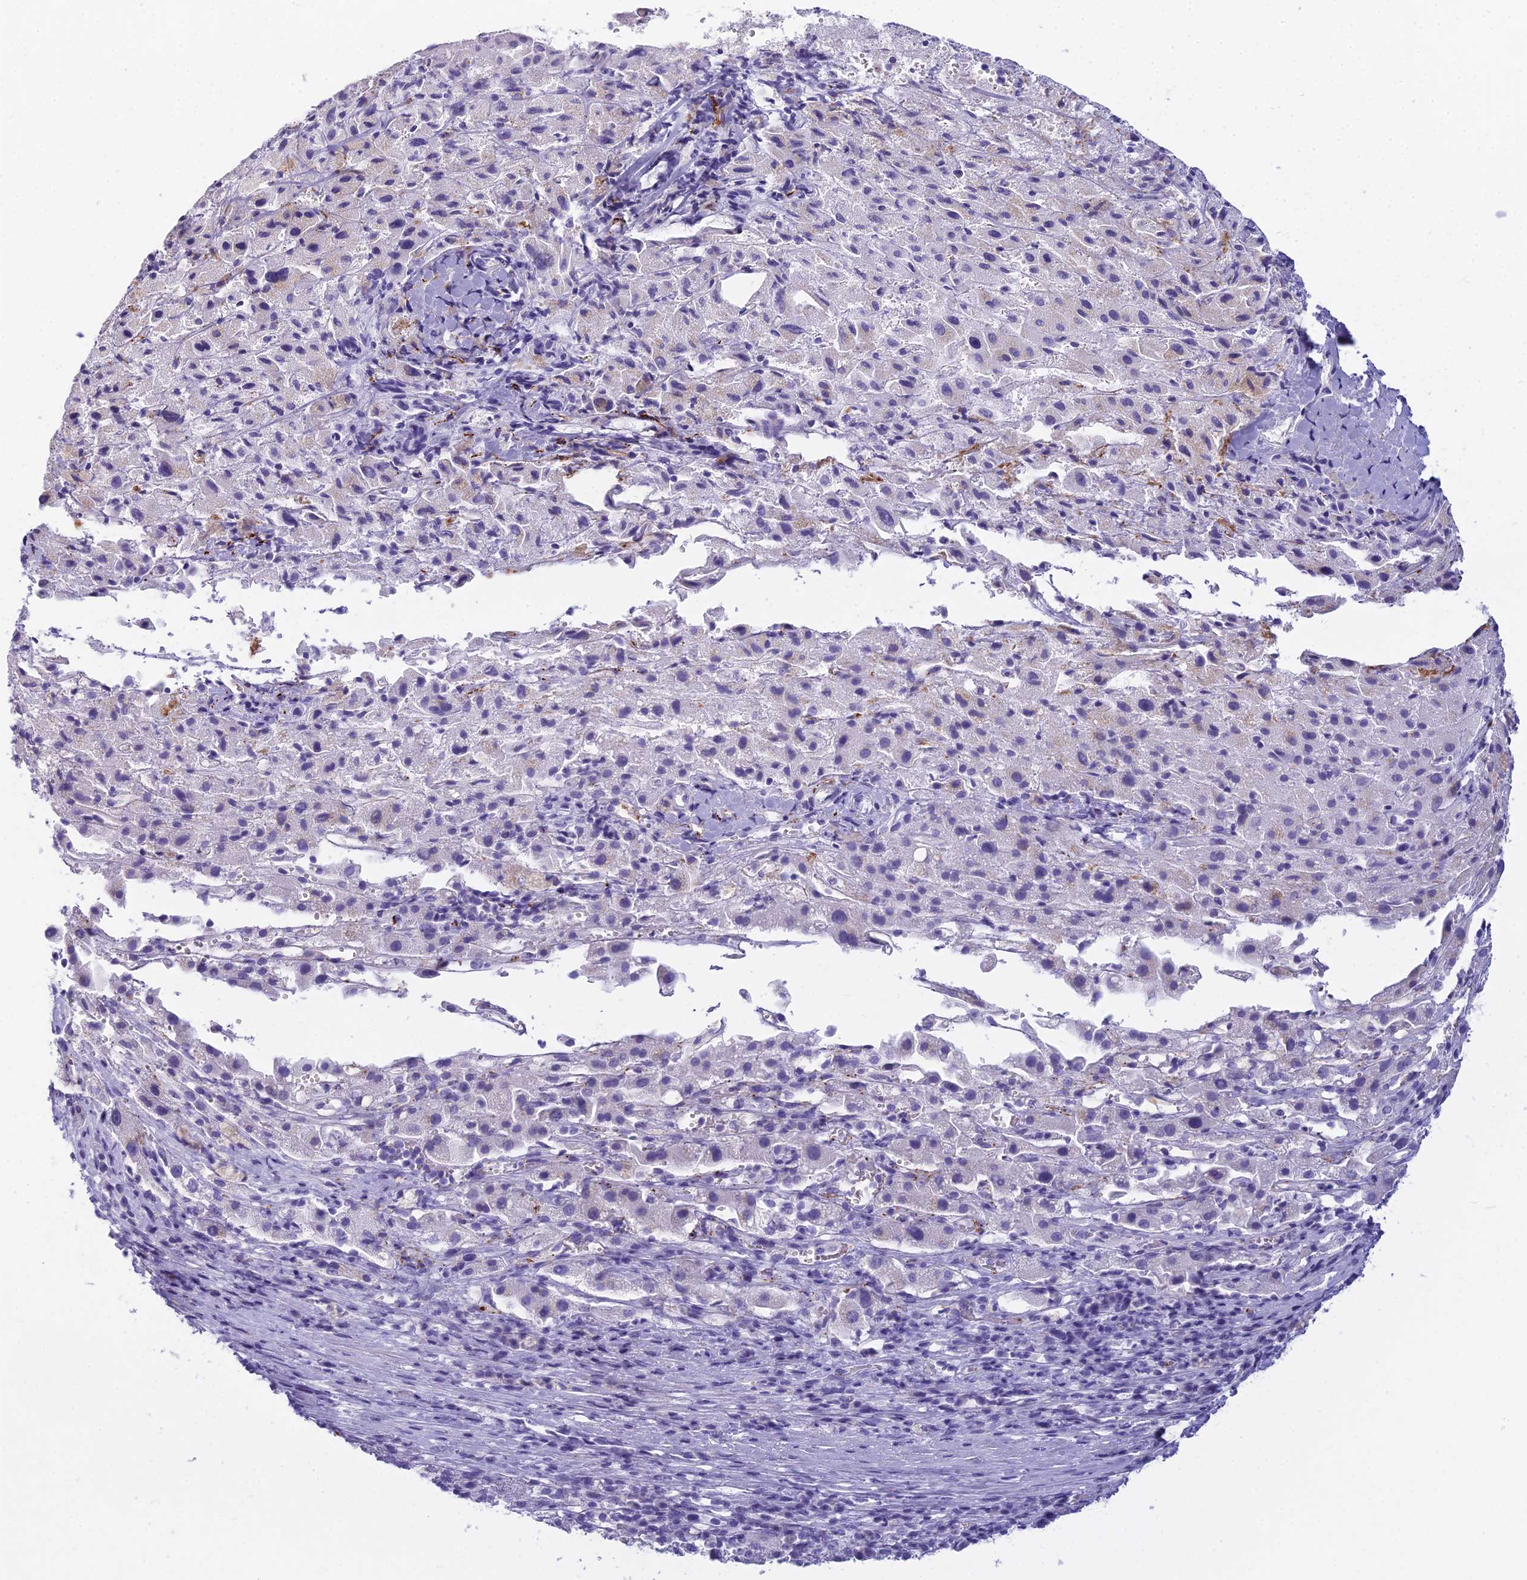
{"staining": {"intensity": "negative", "quantity": "none", "location": "none"}, "tissue": "liver cancer", "cell_type": "Tumor cells", "image_type": "cancer", "snomed": [{"axis": "morphology", "description": "Carcinoma, Hepatocellular, NOS"}, {"axis": "topography", "description": "Liver"}], "caption": "This photomicrograph is of liver cancer (hepatocellular carcinoma) stained with immunohistochemistry (IHC) to label a protein in brown with the nuclei are counter-stained blue. There is no expression in tumor cells.", "gene": "EVI2A", "patient": {"sex": "female", "age": 58}}